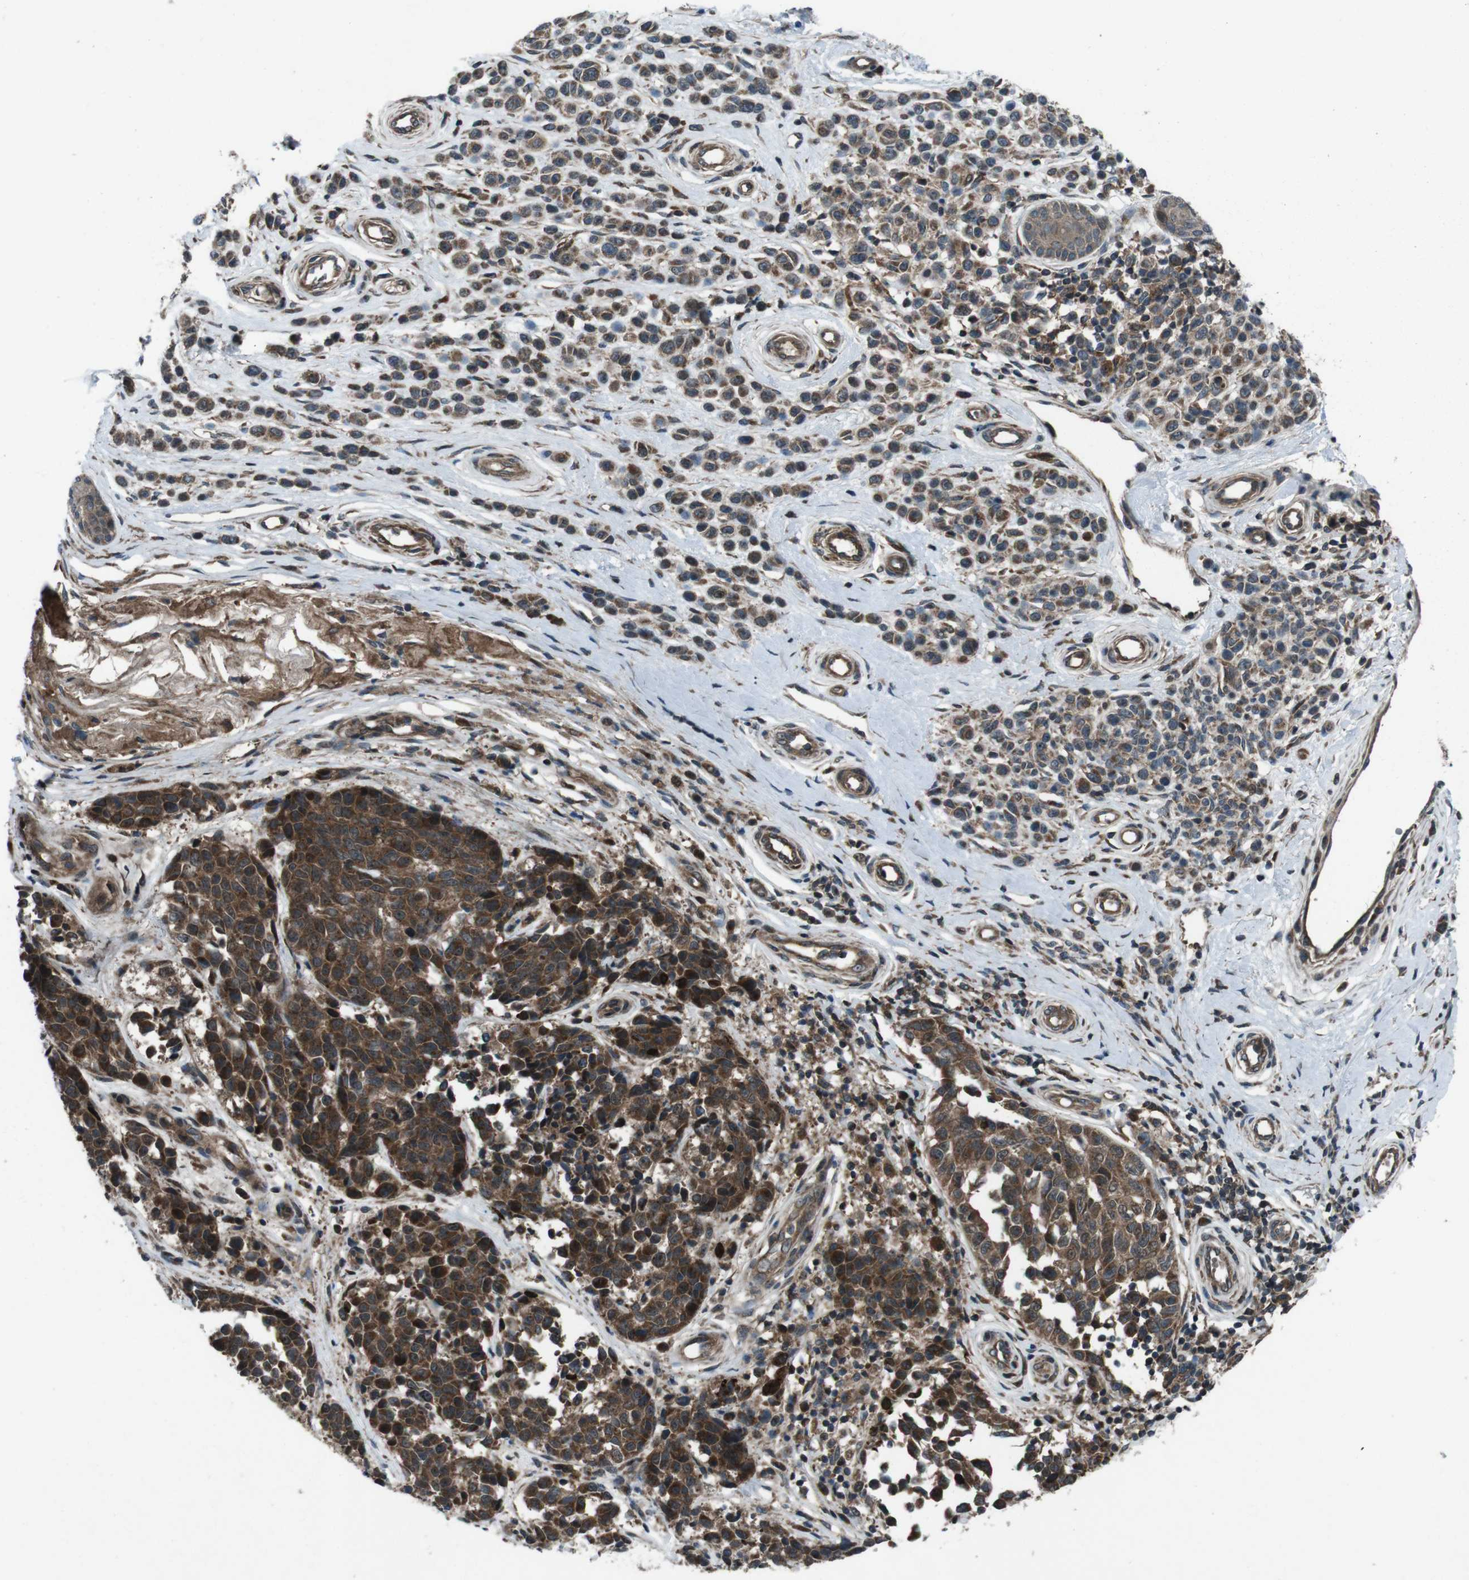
{"staining": {"intensity": "strong", "quantity": ">75%", "location": "cytoplasmic/membranous"}, "tissue": "melanoma", "cell_type": "Tumor cells", "image_type": "cancer", "snomed": [{"axis": "morphology", "description": "Malignant melanoma, NOS"}, {"axis": "topography", "description": "Skin"}], "caption": "There is high levels of strong cytoplasmic/membranous positivity in tumor cells of melanoma, as demonstrated by immunohistochemical staining (brown color).", "gene": "SLC27A4", "patient": {"sex": "female", "age": 64}}